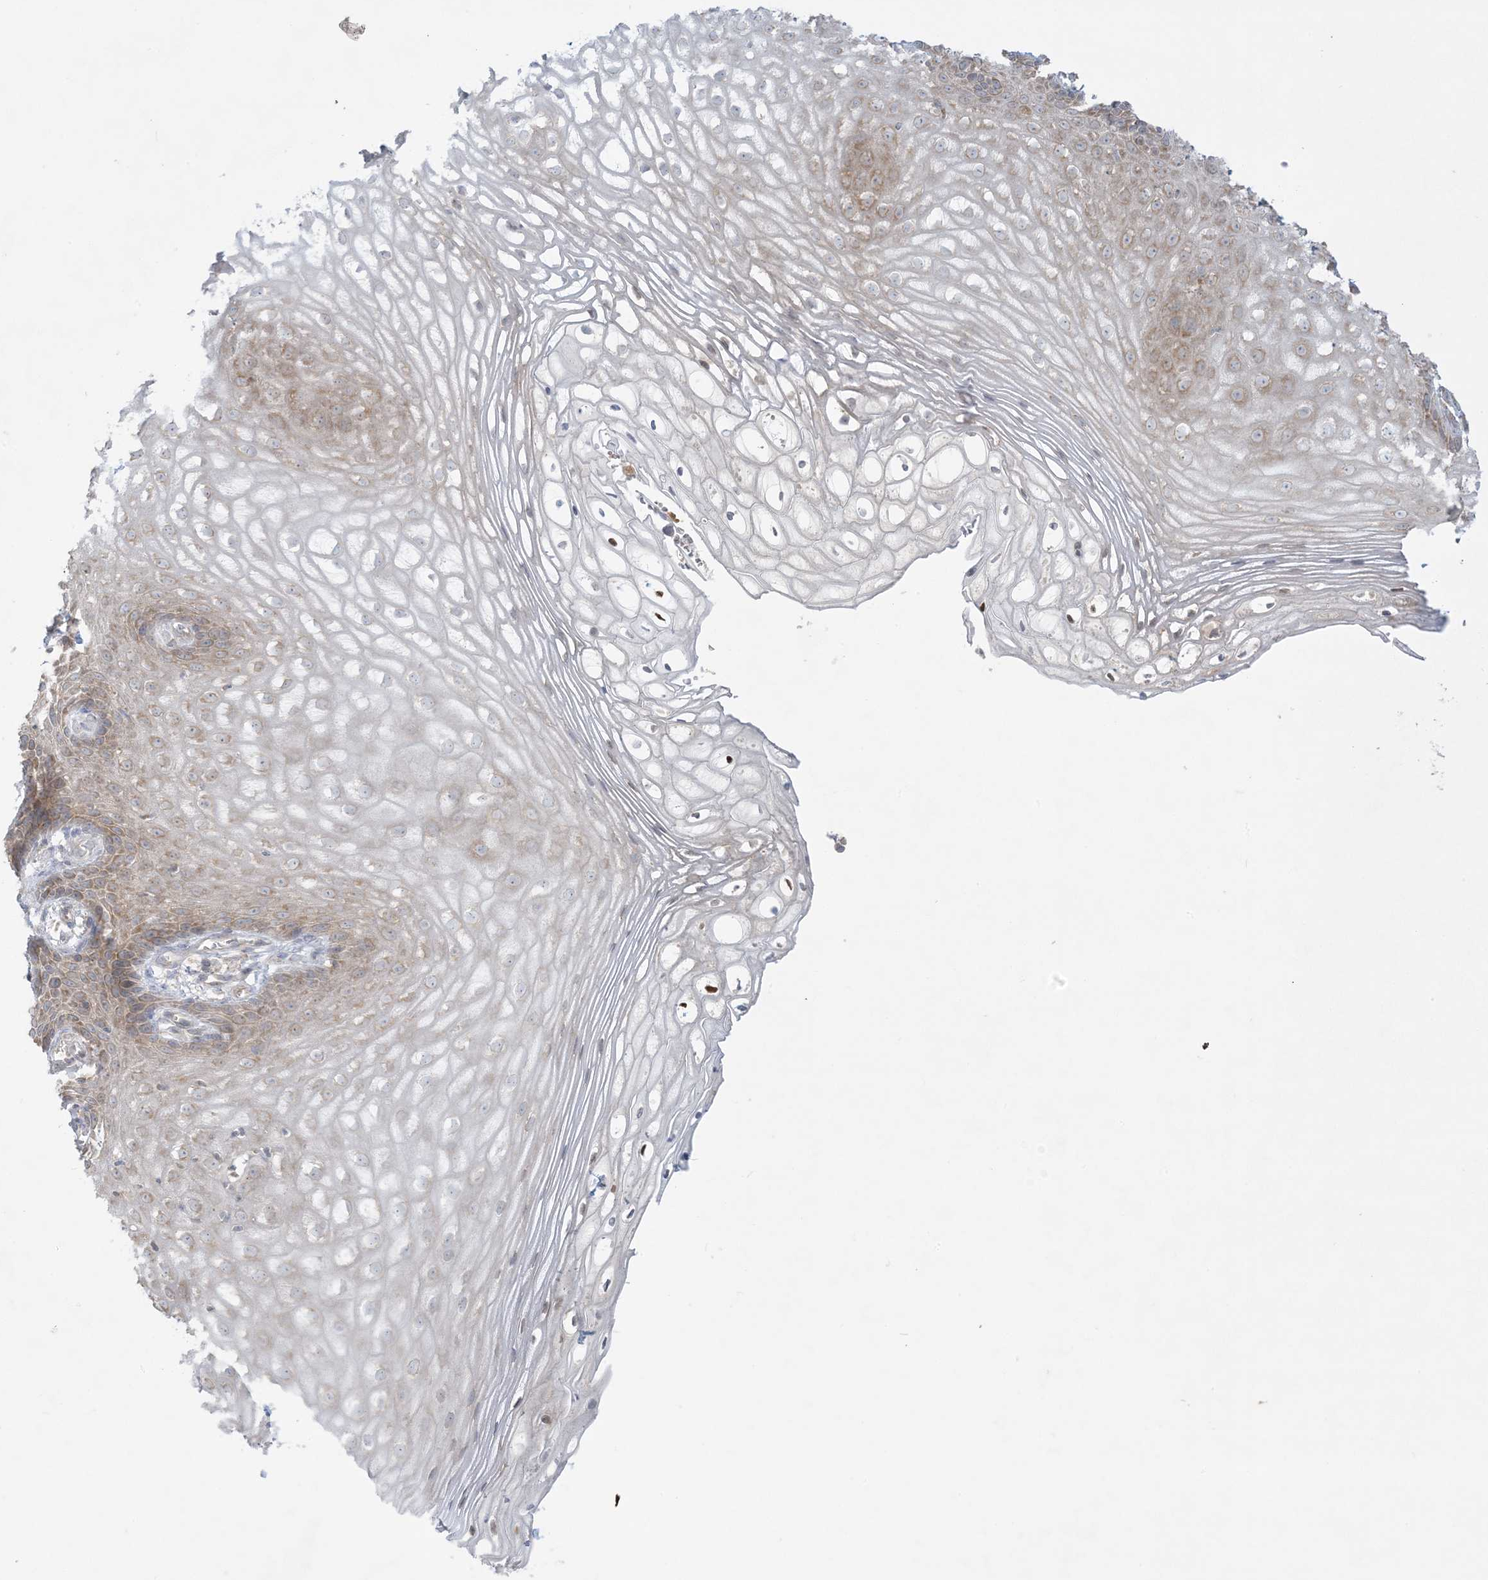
{"staining": {"intensity": "moderate", "quantity": "25%-75%", "location": "cytoplasmic/membranous"}, "tissue": "vagina", "cell_type": "Squamous epithelial cells", "image_type": "normal", "snomed": [{"axis": "morphology", "description": "Normal tissue, NOS"}, {"axis": "topography", "description": "Vagina"}], "caption": "Moderate cytoplasmic/membranous positivity is identified in approximately 25%-75% of squamous epithelial cells in normal vagina.", "gene": "RPP40", "patient": {"sex": "female", "age": 60}}